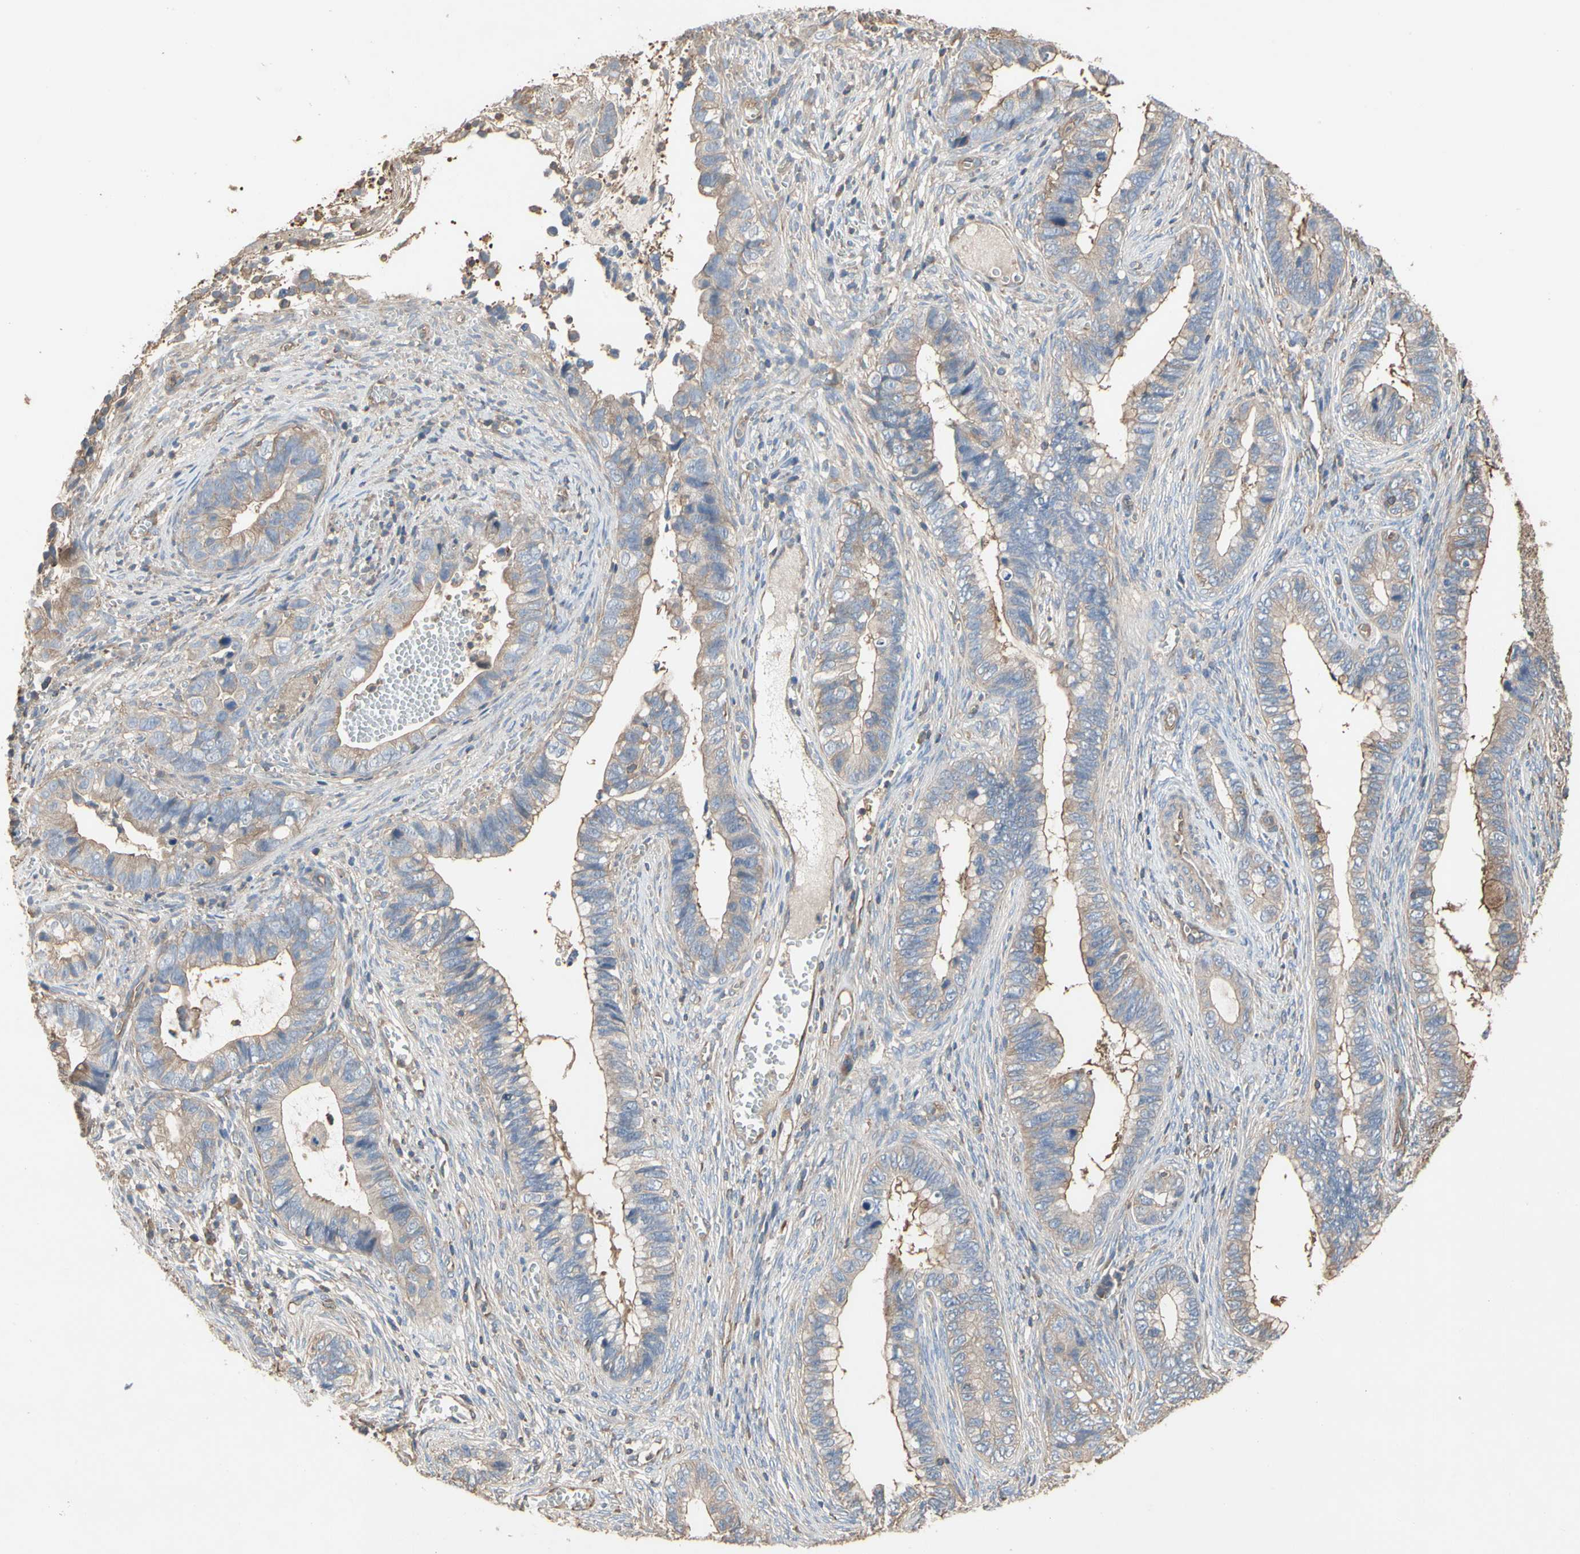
{"staining": {"intensity": "moderate", "quantity": "25%-75%", "location": "cytoplasmic/membranous"}, "tissue": "cervical cancer", "cell_type": "Tumor cells", "image_type": "cancer", "snomed": [{"axis": "morphology", "description": "Adenocarcinoma, NOS"}, {"axis": "topography", "description": "Cervix"}], "caption": "The immunohistochemical stain labels moderate cytoplasmic/membranous positivity in tumor cells of cervical cancer (adenocarcinoma) tissue.", "gene": "PDZK1", "patient": {"sex": "female", "age": 44}}